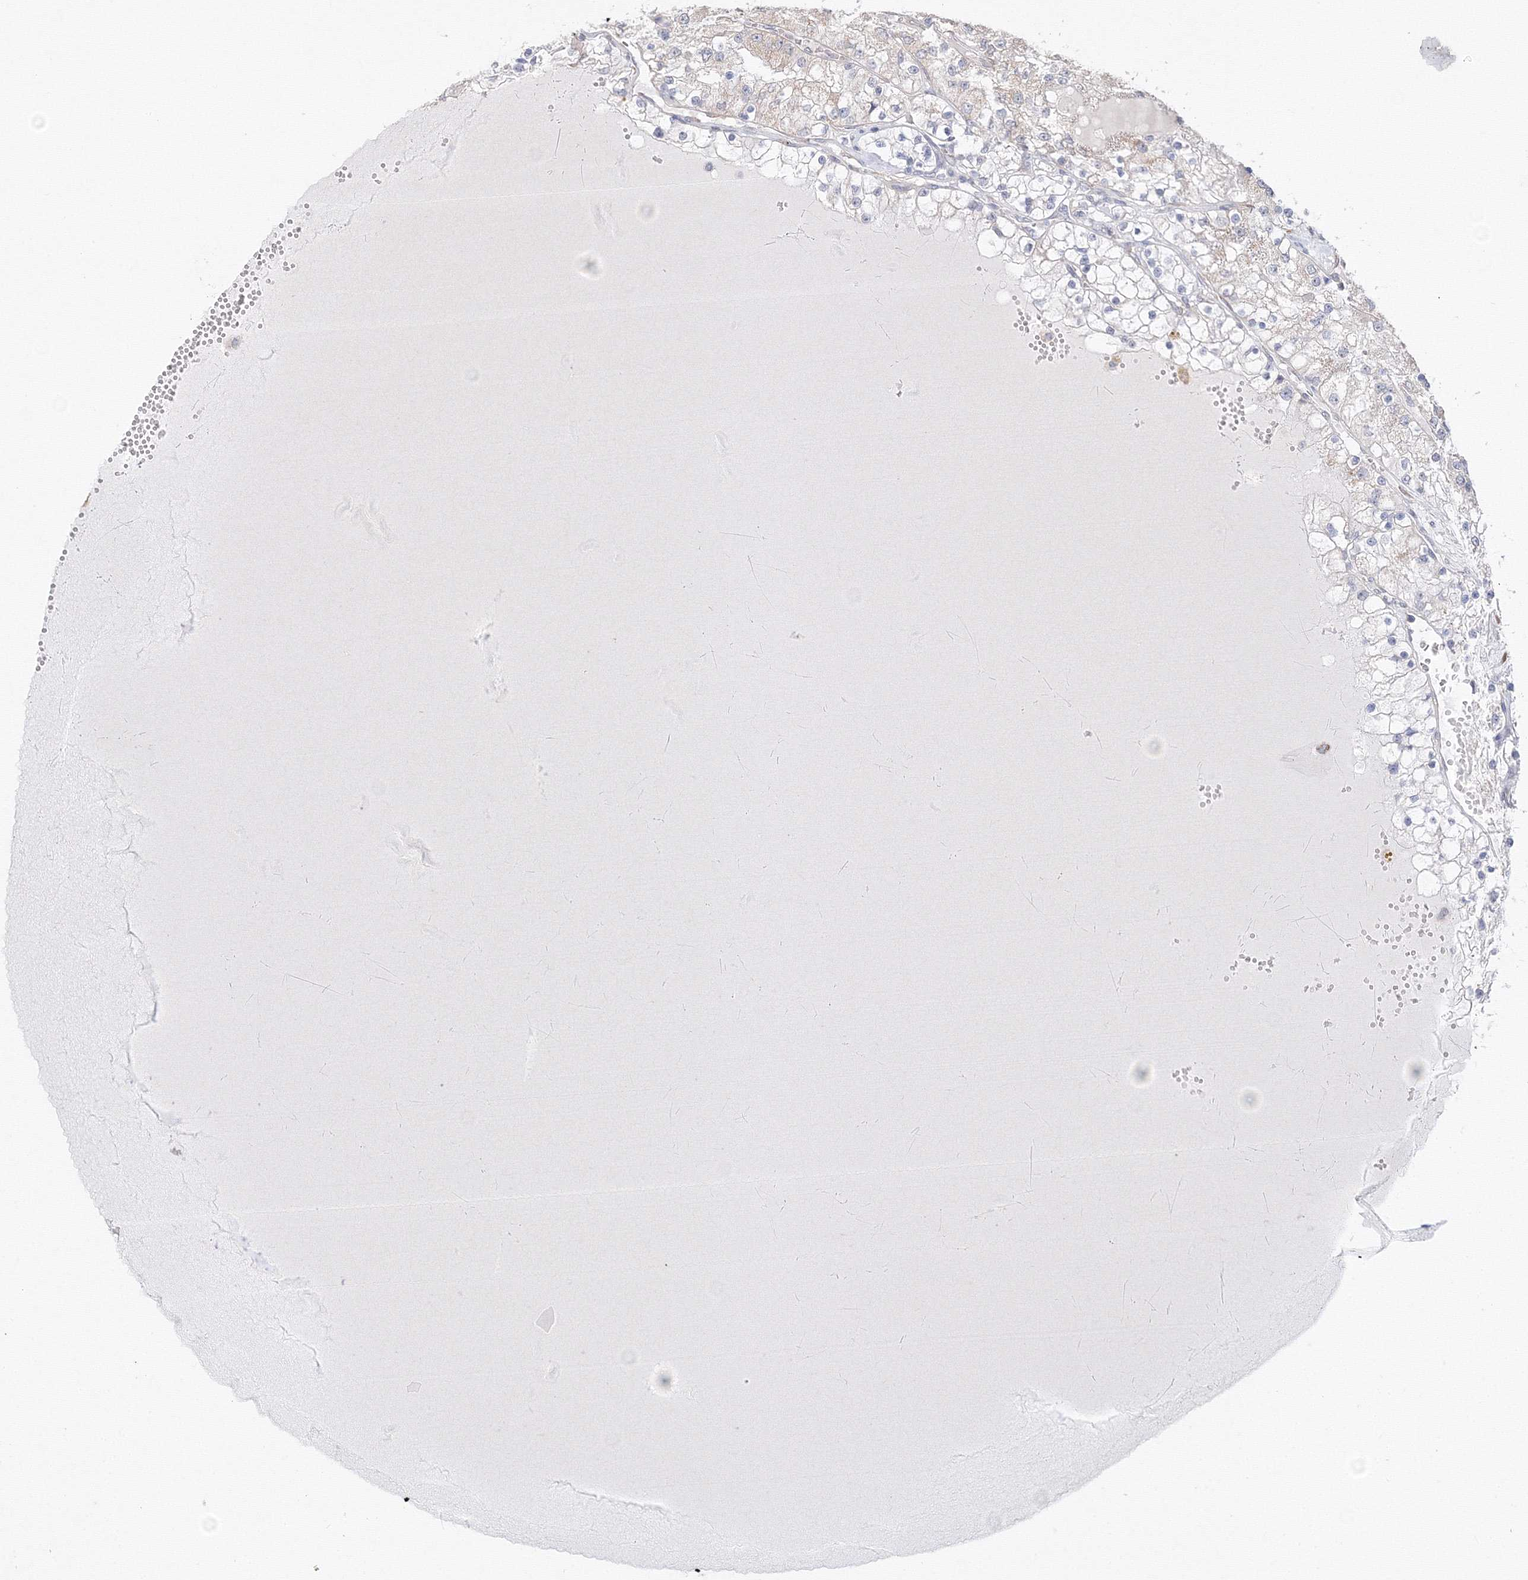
{"staining": {"intensity": "negative", "quantity": "none", "location": "none"}, "tissue": "renal cancer", "cell_type": "Tumor cells", "image_type": "cancer", "snomed": [{"axis": "morphology", "description": "Adenocarcinoma, NOS"}, {"axis": "topography", "description": "Kidney"}], "caption": "DAB immunohistochemical staining of renal adenocarcinoma shows no significant expression in tumor cells.", "gene": "DHRS12", "patient": {"sex": "male", "age": 80}}